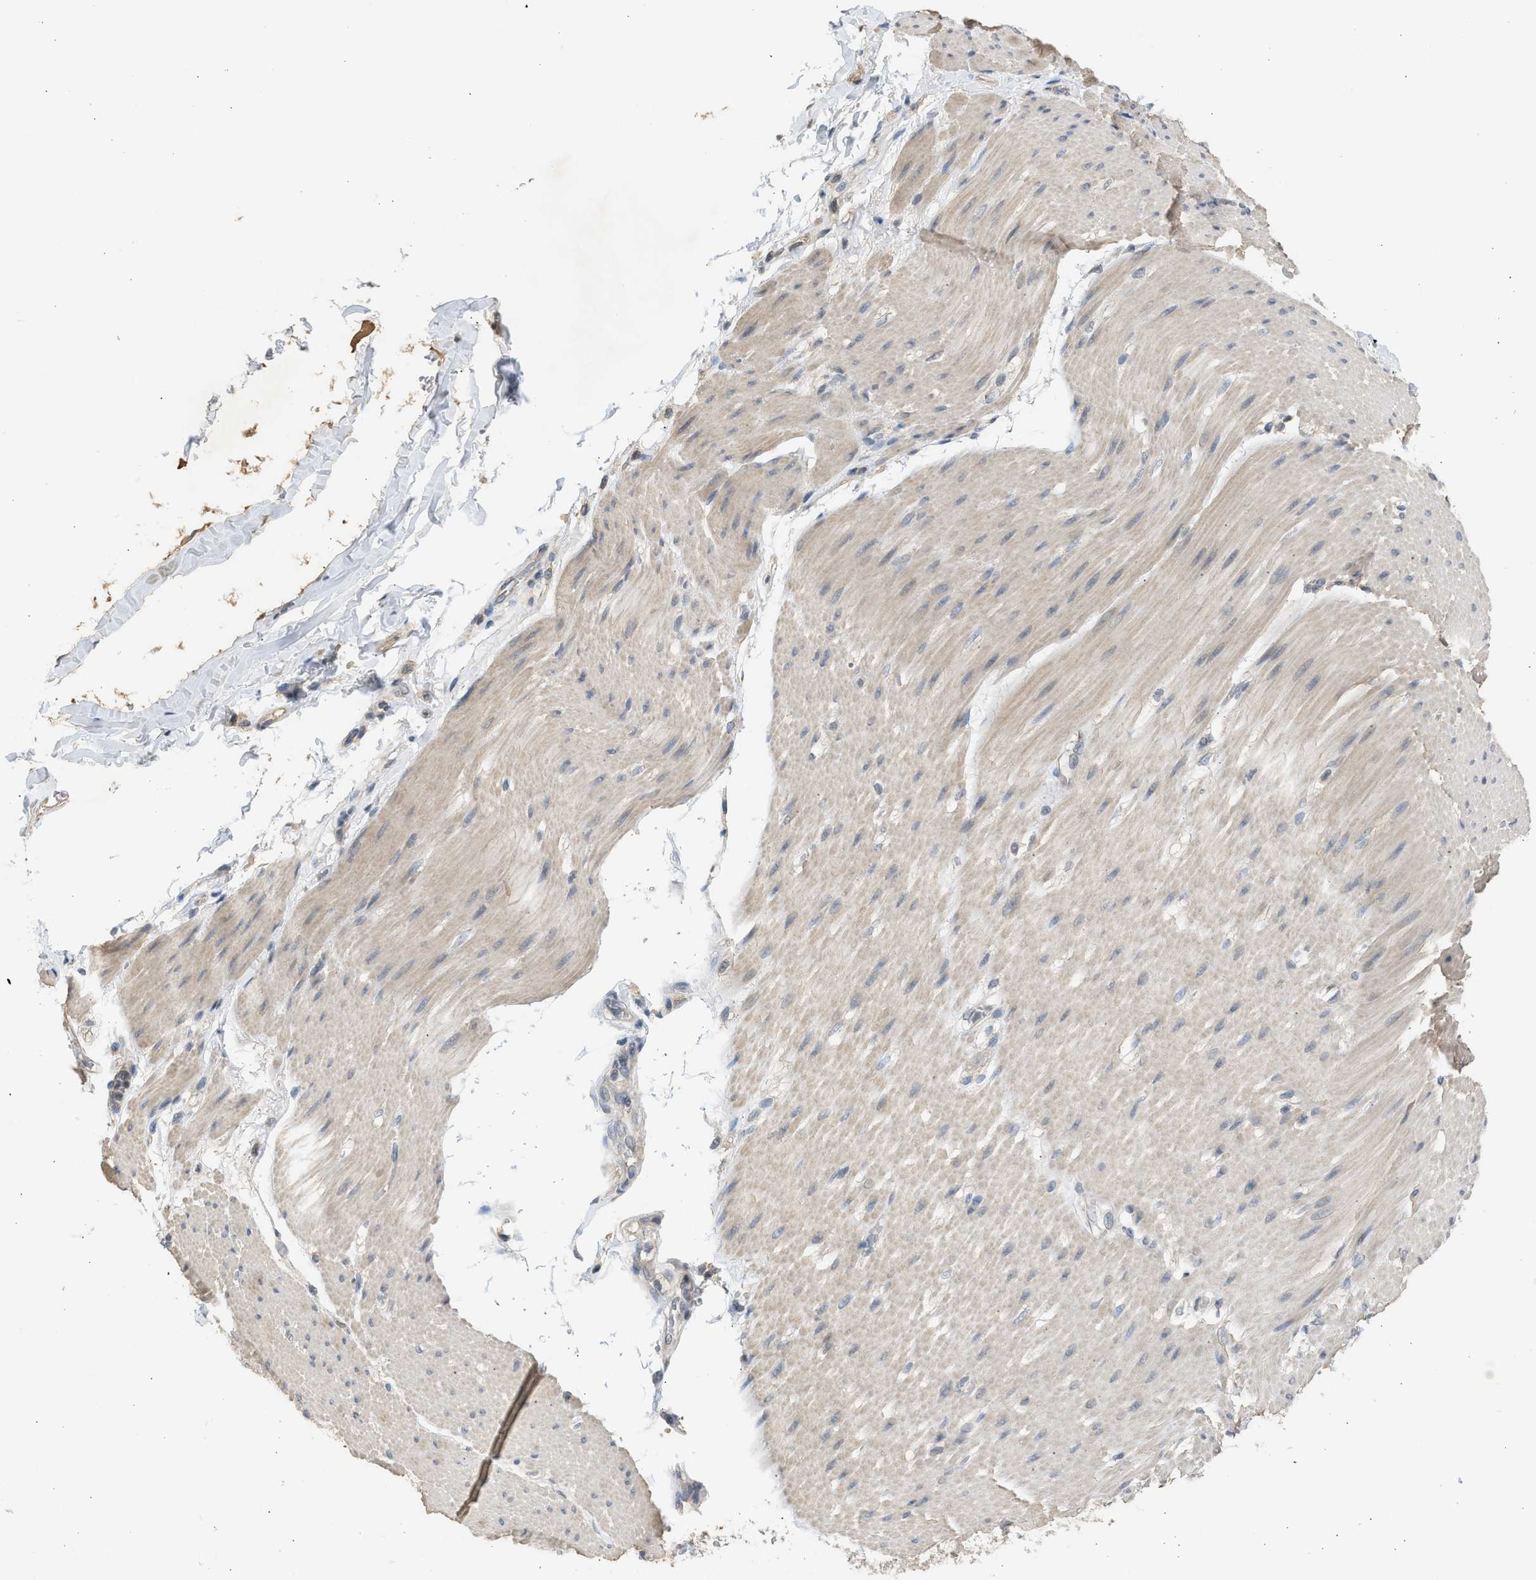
{"staining": {"intensity": "negative", "quantity": "none", "location": "none"}, "tissue": "adipose tissue", "cell_type": "Adipocytes", "image_type": "normal", "snomed": [{"axis": "morphology", "description": "Normal tissue, NOS"}, {"axis": "morphology", "description": "Adenocarcinoma, NOS"}, {"axis": "topography", "description": "Duodenum"}, {"axis": "topography", "description": "Peripheral nerve tissue"}], "caption": "The IHC photomicrograph has no significant positivity in adipocytes of adipose tissue. (DAB (3,3'-diaminobenzidine) IHC with hematoxylin counter stain).", "gene": "SULT2A1", "patient": {"sex": "female", "age": 60}}